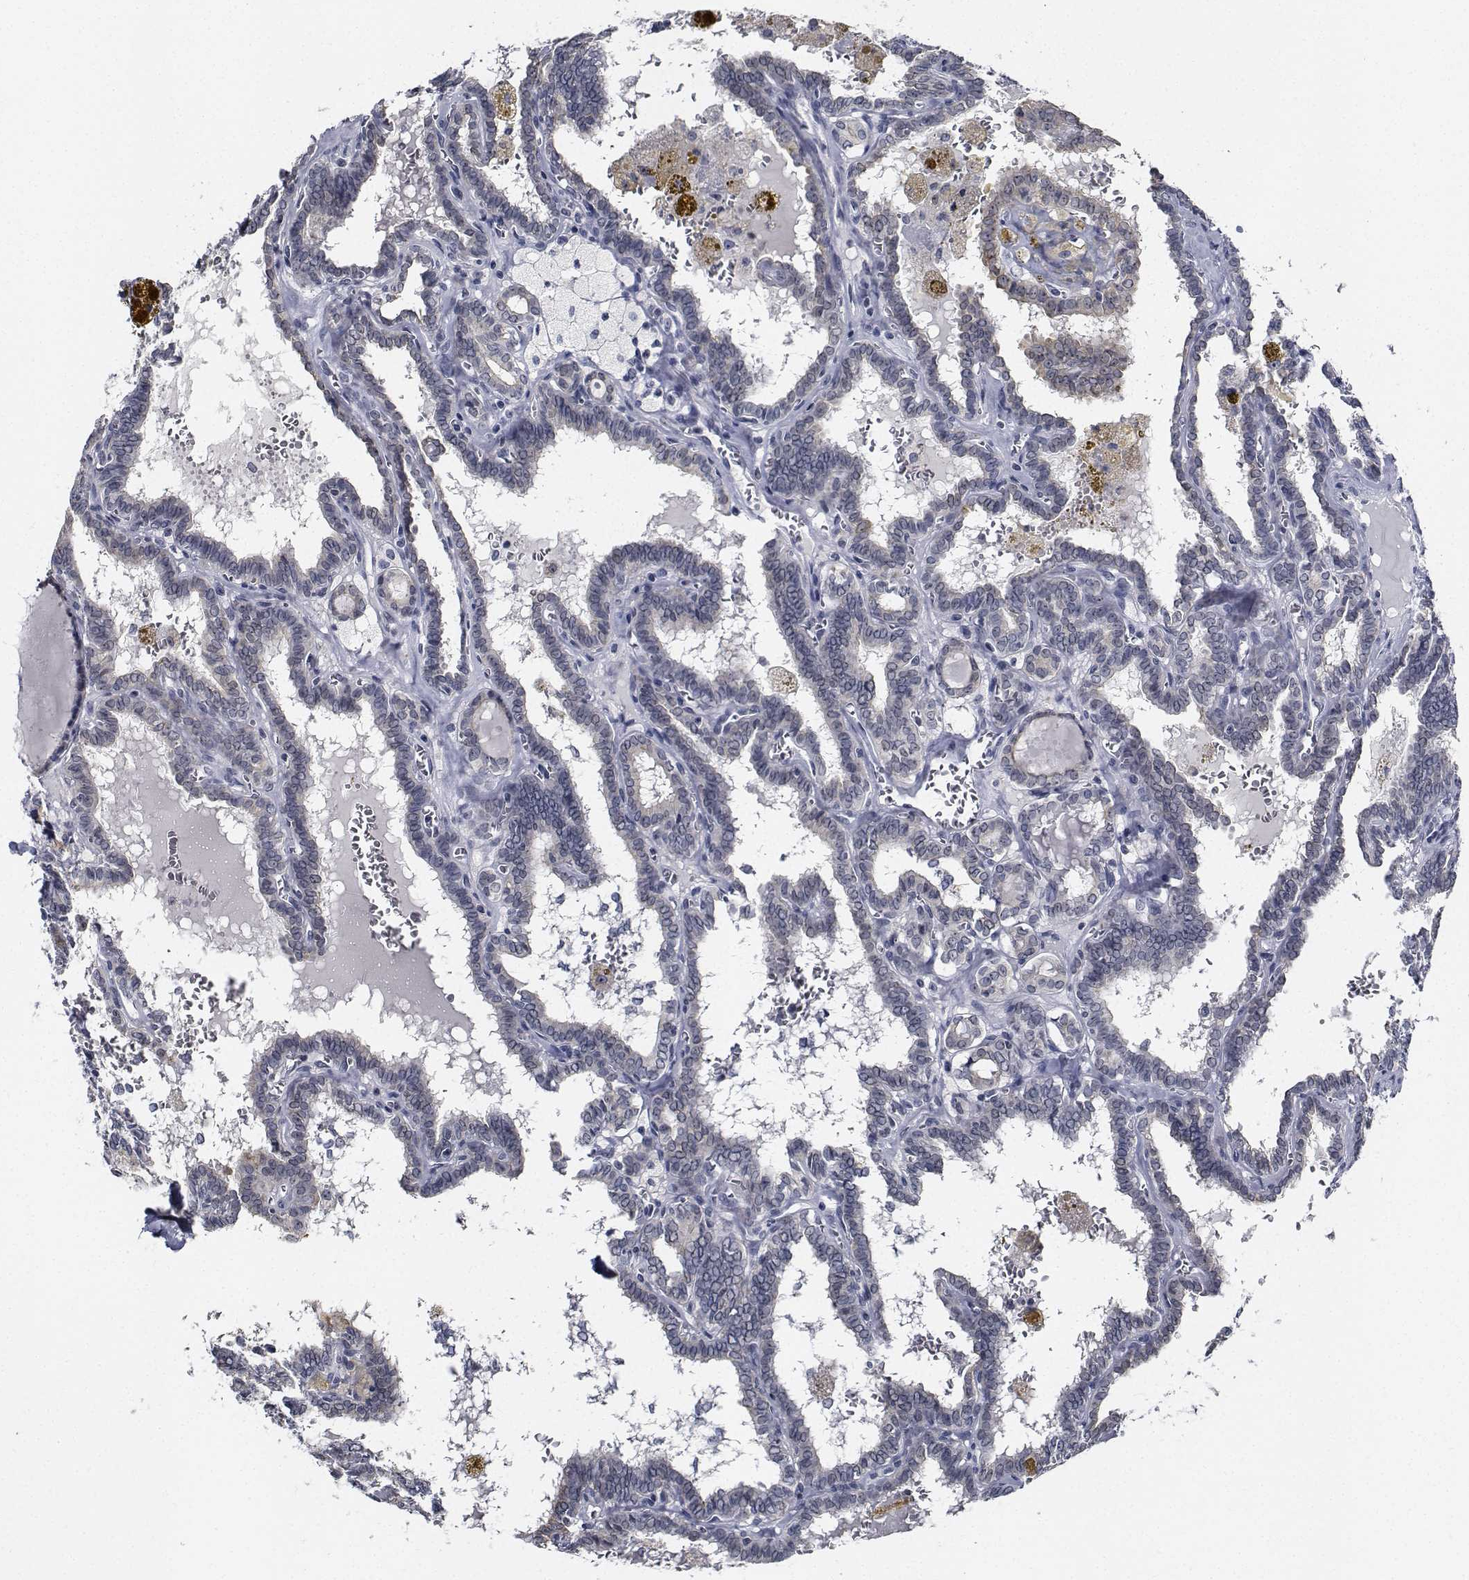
{"staining": {"intensity": "negative", "quantity": "none", "location": "none"}, "tissue": "thyroid cancer", "cell_type": "Tumor cells", "image_type": "cancer", "snomed": [{"axis": "morphology", "description": "Papillary adenocarcinoma, NOS"}, {"axis": "topography", "description": "Thyroid gland"}], "caption": "The IHC histopathology image has no significant positivity in tumor cells of thyroid cancer (papillary adenocarcinoma) tissue.", "gene": "NVL", "patient": {"sex": "female", "age": 39}}